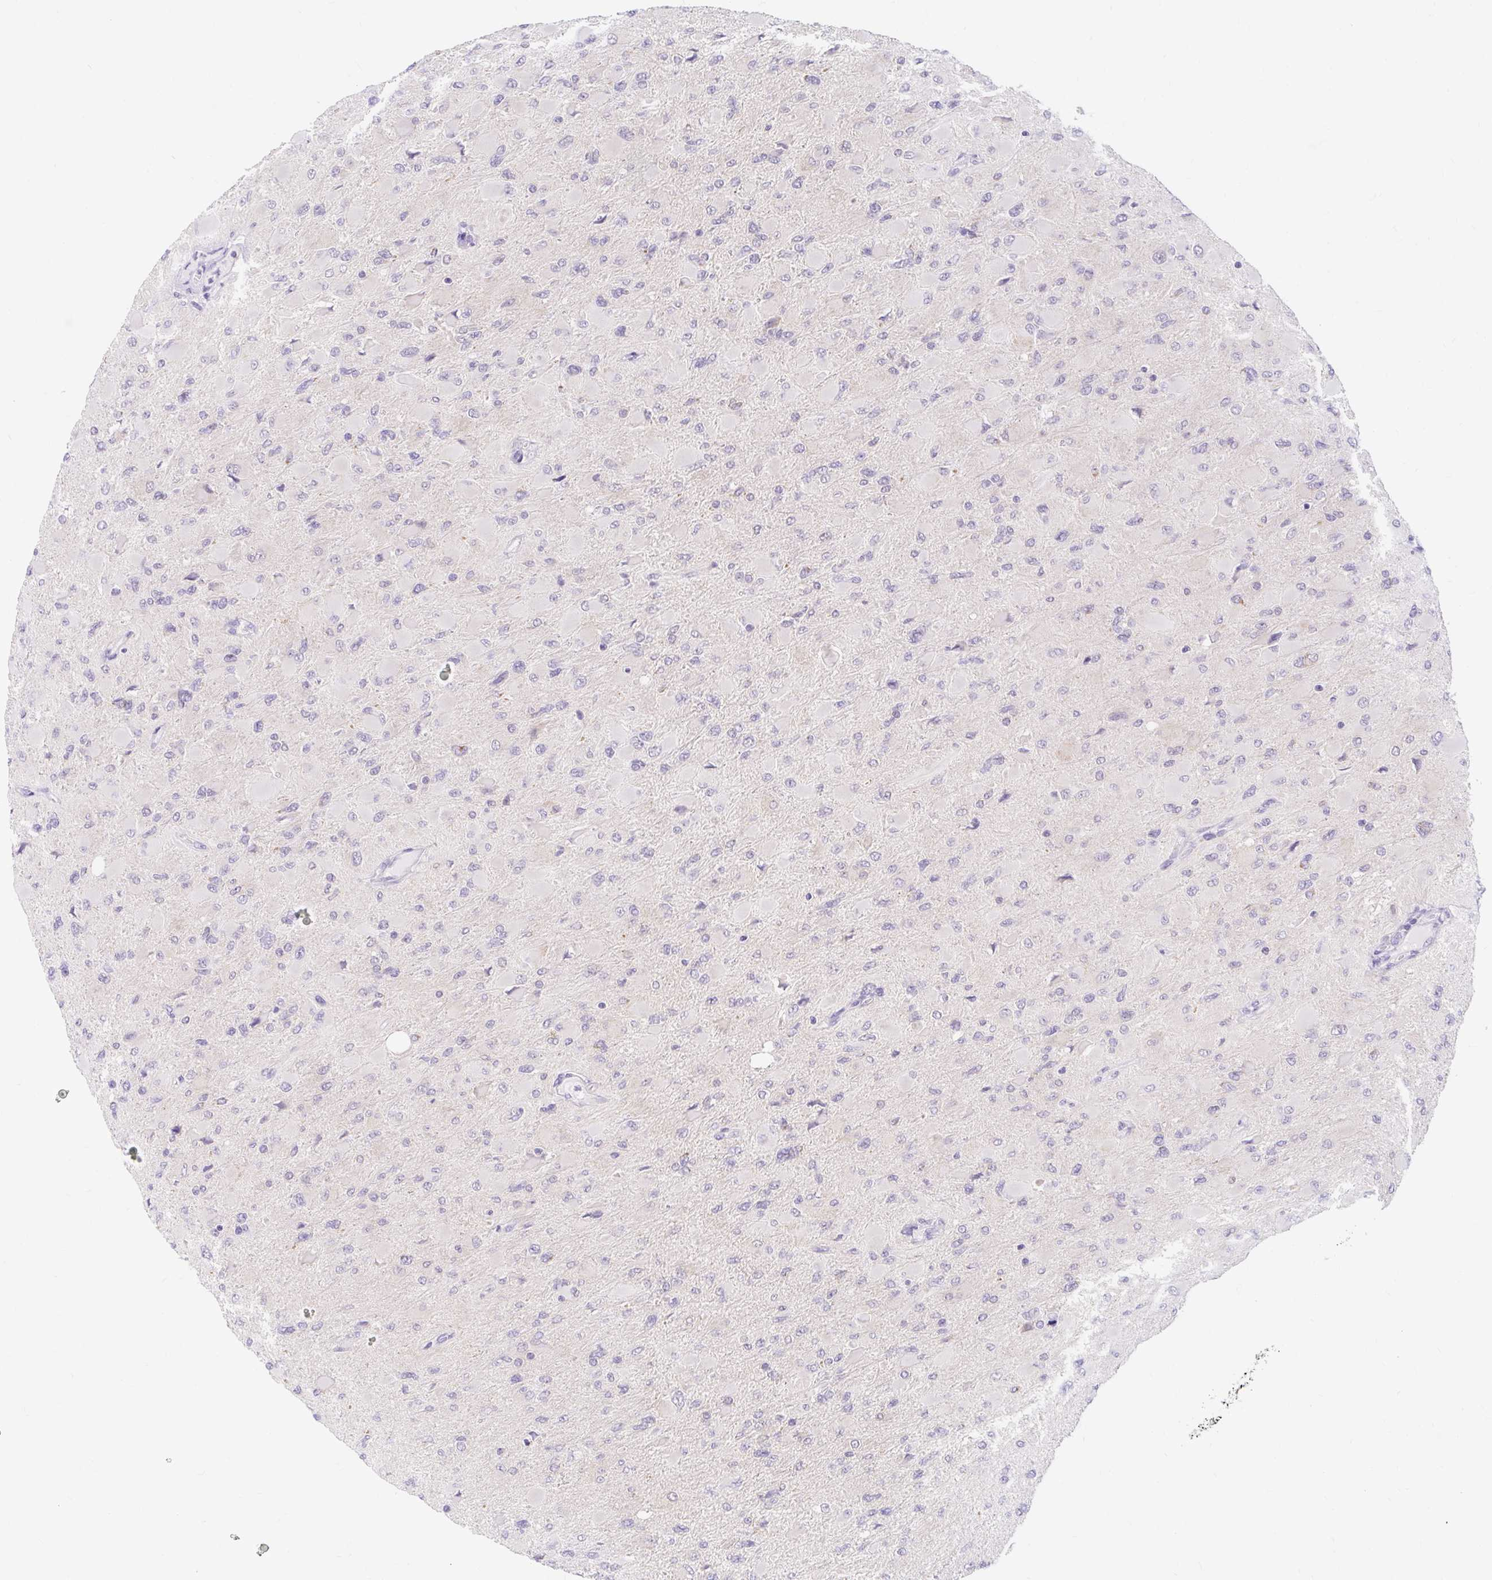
{"staining": {"intensity": "negative", "quantity": "none", "location": "none"}, "tissue": "glioma", "cell_type": "Tumor cells", "image_type": "cancer", "snomed": [{"axis": "morphology", "description": "Glioma, malignant, High grade"}, {"axis": "topography", "description": "Cerebral cortex"}], "caption": "The image exhibits no significant expression in tumor cells of malignant glioma (high-grade).", "gene": "ITPK1", "patient": {"sex": "female", "age": 36}}